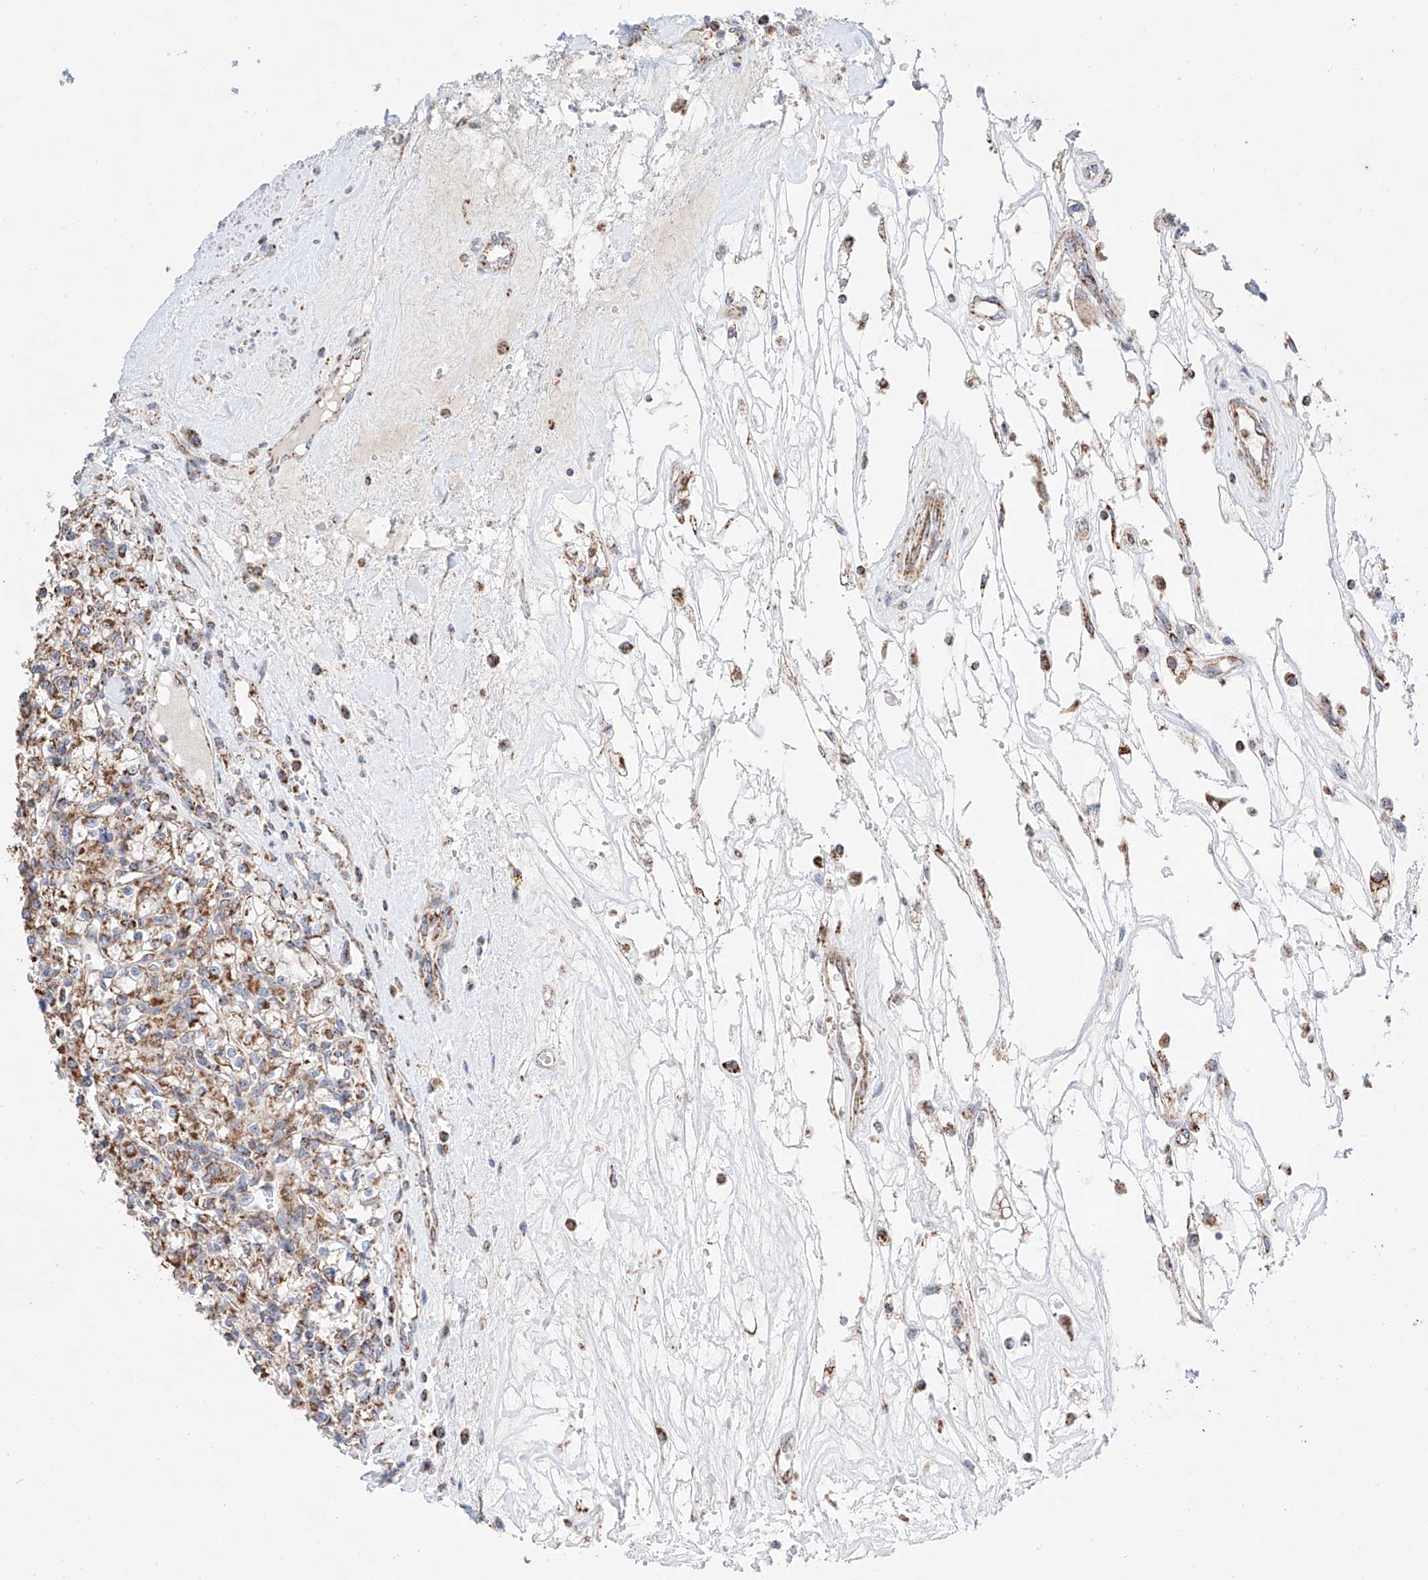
{"staining": {"intensity": "moderate", "quantity": "25%-75%", "location": "cytoplasmic/membranous"}, "tissue": "renal cancer", "cell_type": "Tumor cells", "image_type": "cancer", "snomed": [{"axis": "morphology", "description": "Adenocarcinoma, NOS"}, {"axis": "topography", "description": "Kidney"}], "caption": "High-power microscopy captured an immunohistochemistry (IHC) photomicrograph of adenocarcinoma (renal), revealing moderate cytoplasmic/membranous staining in about 25%-75% of tumor cells. Ihc stains the protein of interest in brown and the nuclei are stained blue.", "gene": "KTI12", "patient": {"sex": "female", "age": 59}}